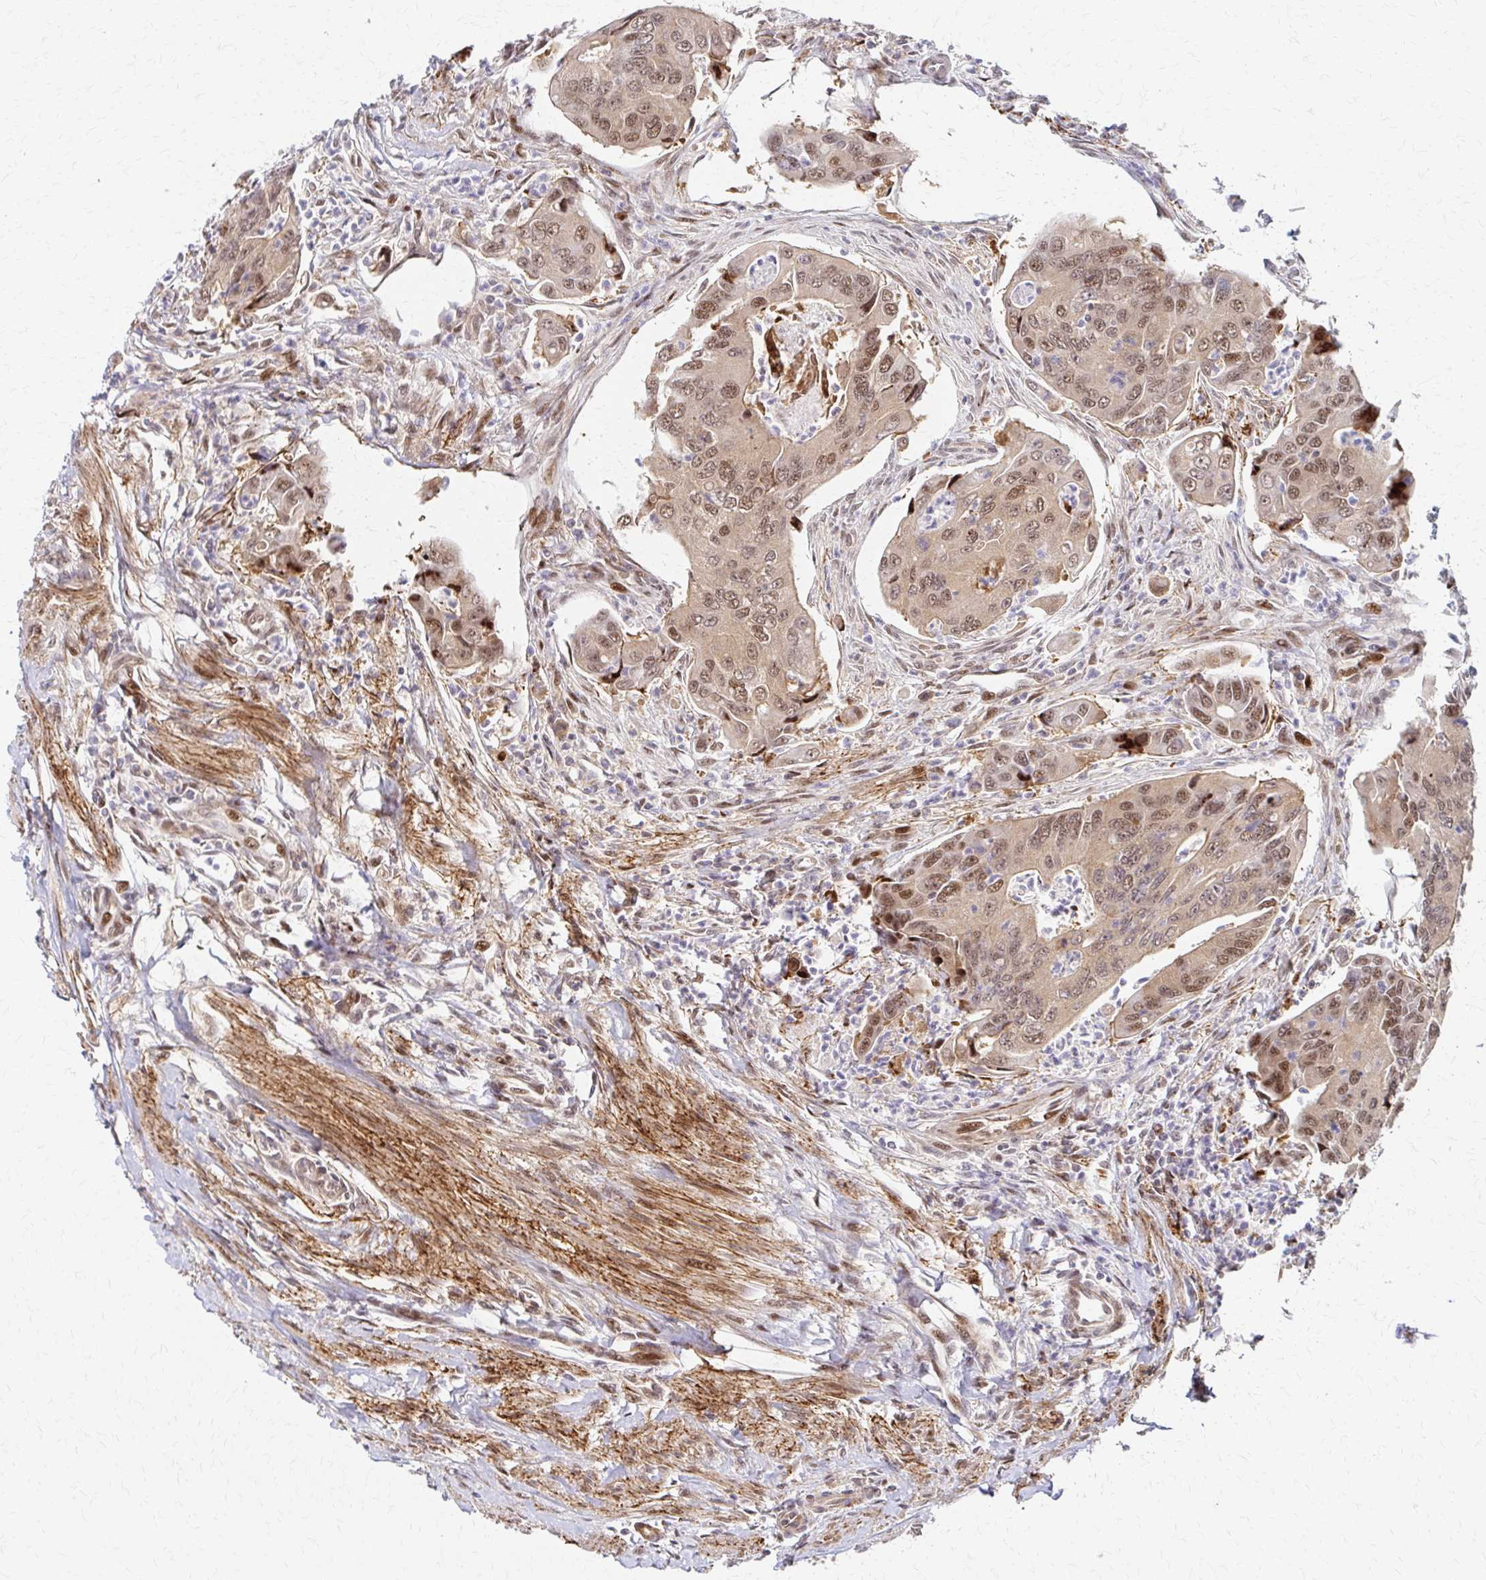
{"staining": {"intensity": "moderate", "quantity": ">75%", "location": "nuclear"}, "tissue": "colorectal cancer", "cell_type": "Tumor cells", "image_type": "cancer", "snomed": [{"axis": "morphology", "description": "Adenocarcinoma, NOS"}, {"axis": "topography", "description": "Colon"}], "caption": "A photomicrograph showing moderate nuclear positivity in approximately >75% of tumor cells in adenocarcinoma (colorectal), as visualized by brown immunohistochemical staining.", "gene": "PSMD7", "patient": {"sex": "female", "age": 67}}